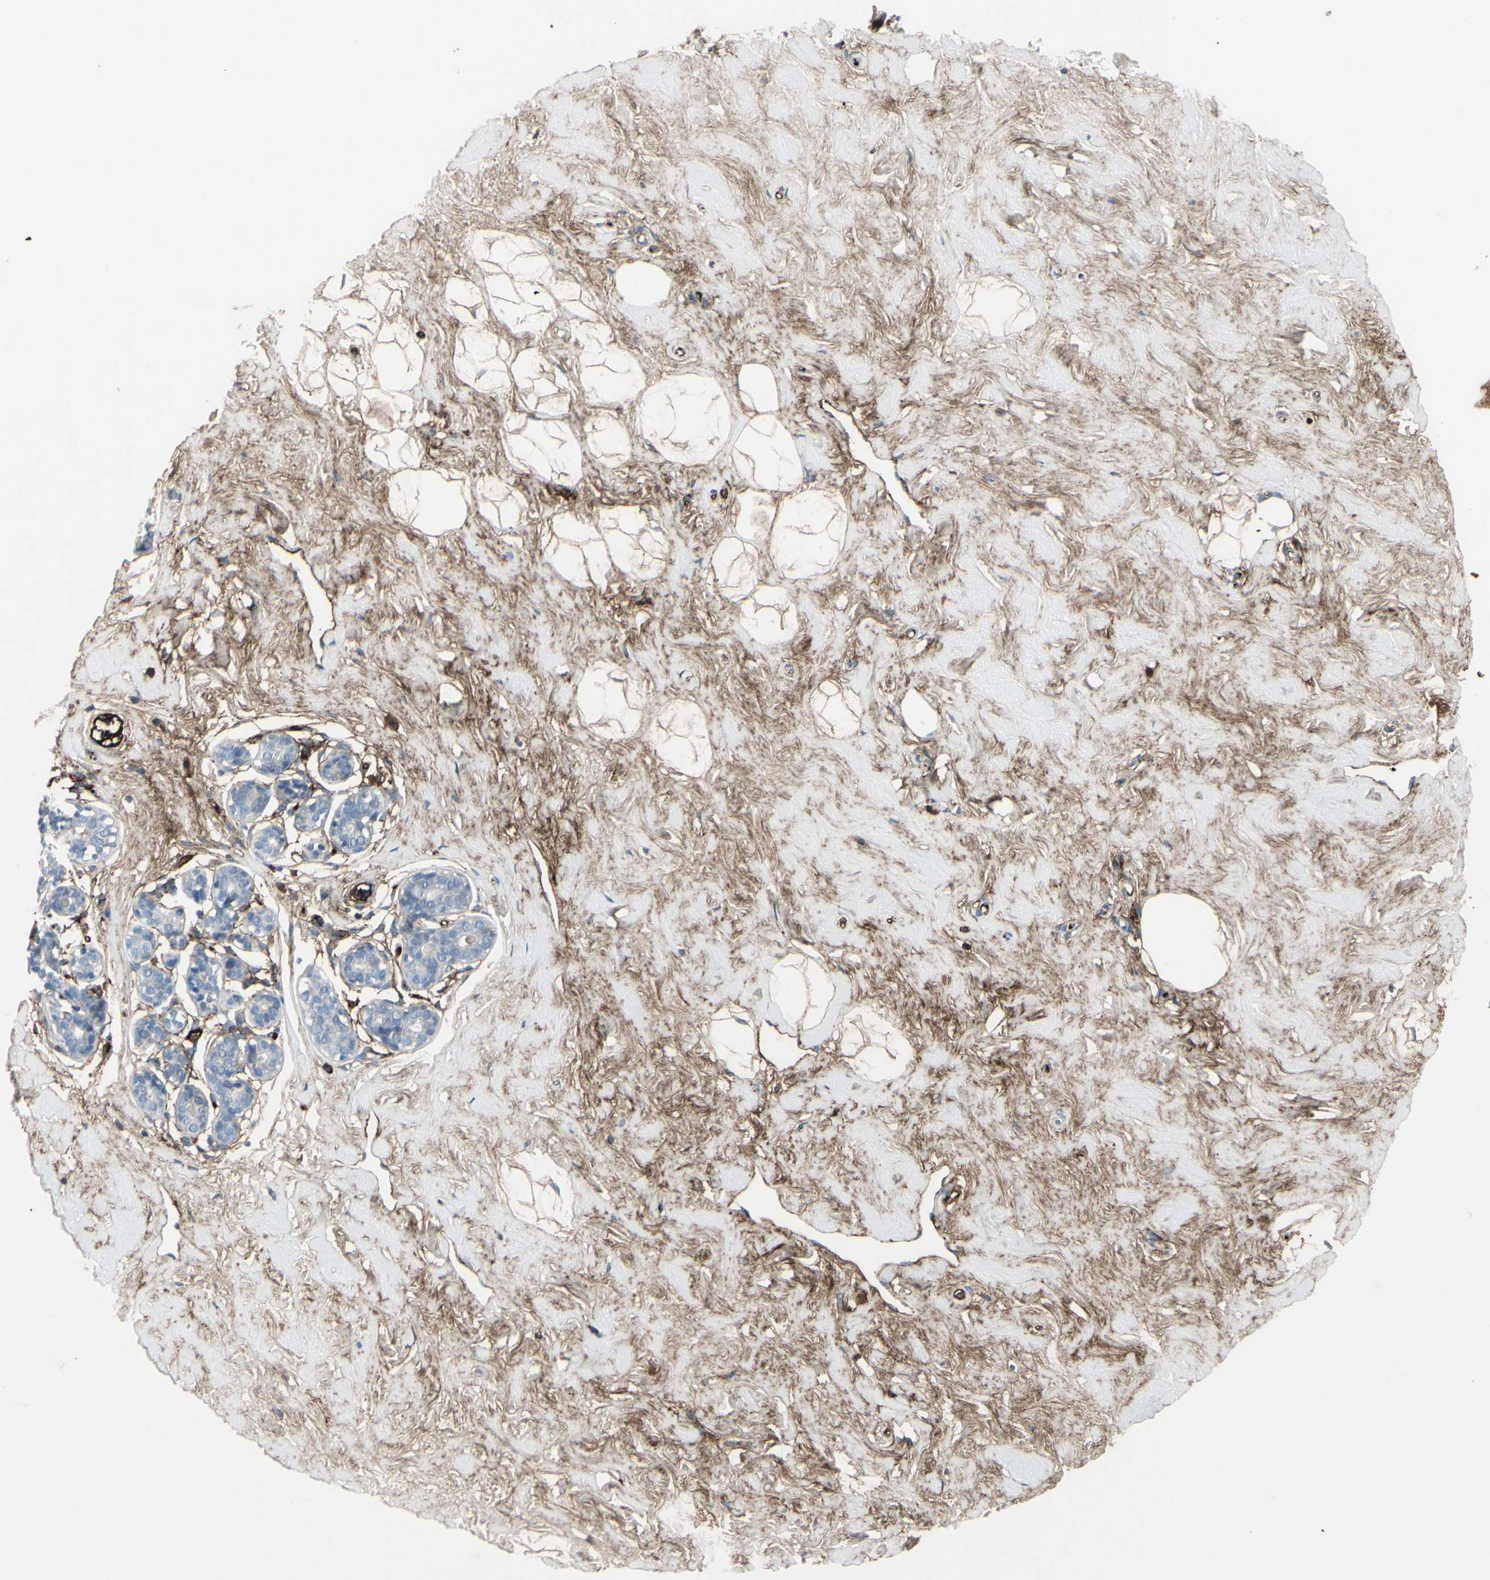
{"staining": {"intensity": "negative", "quantity": "none", "location": "none"}, "tissue": "breast", "cell_type": "Adipocytes", "image_type": "normal", "snomed": [{"axis": "morphology", "description": "Normal tissue, NOS"}, {"axis": "topography", "description": "Breast"}], "caption": "Immunohistochemistry (IHC) photomicrograph of unremarkable breast: breast stained with DAB demonstrates no significant protein staining in adipocytes.", "gene": "IGHG1", "patient": {"sex": "female", "age": 23}}